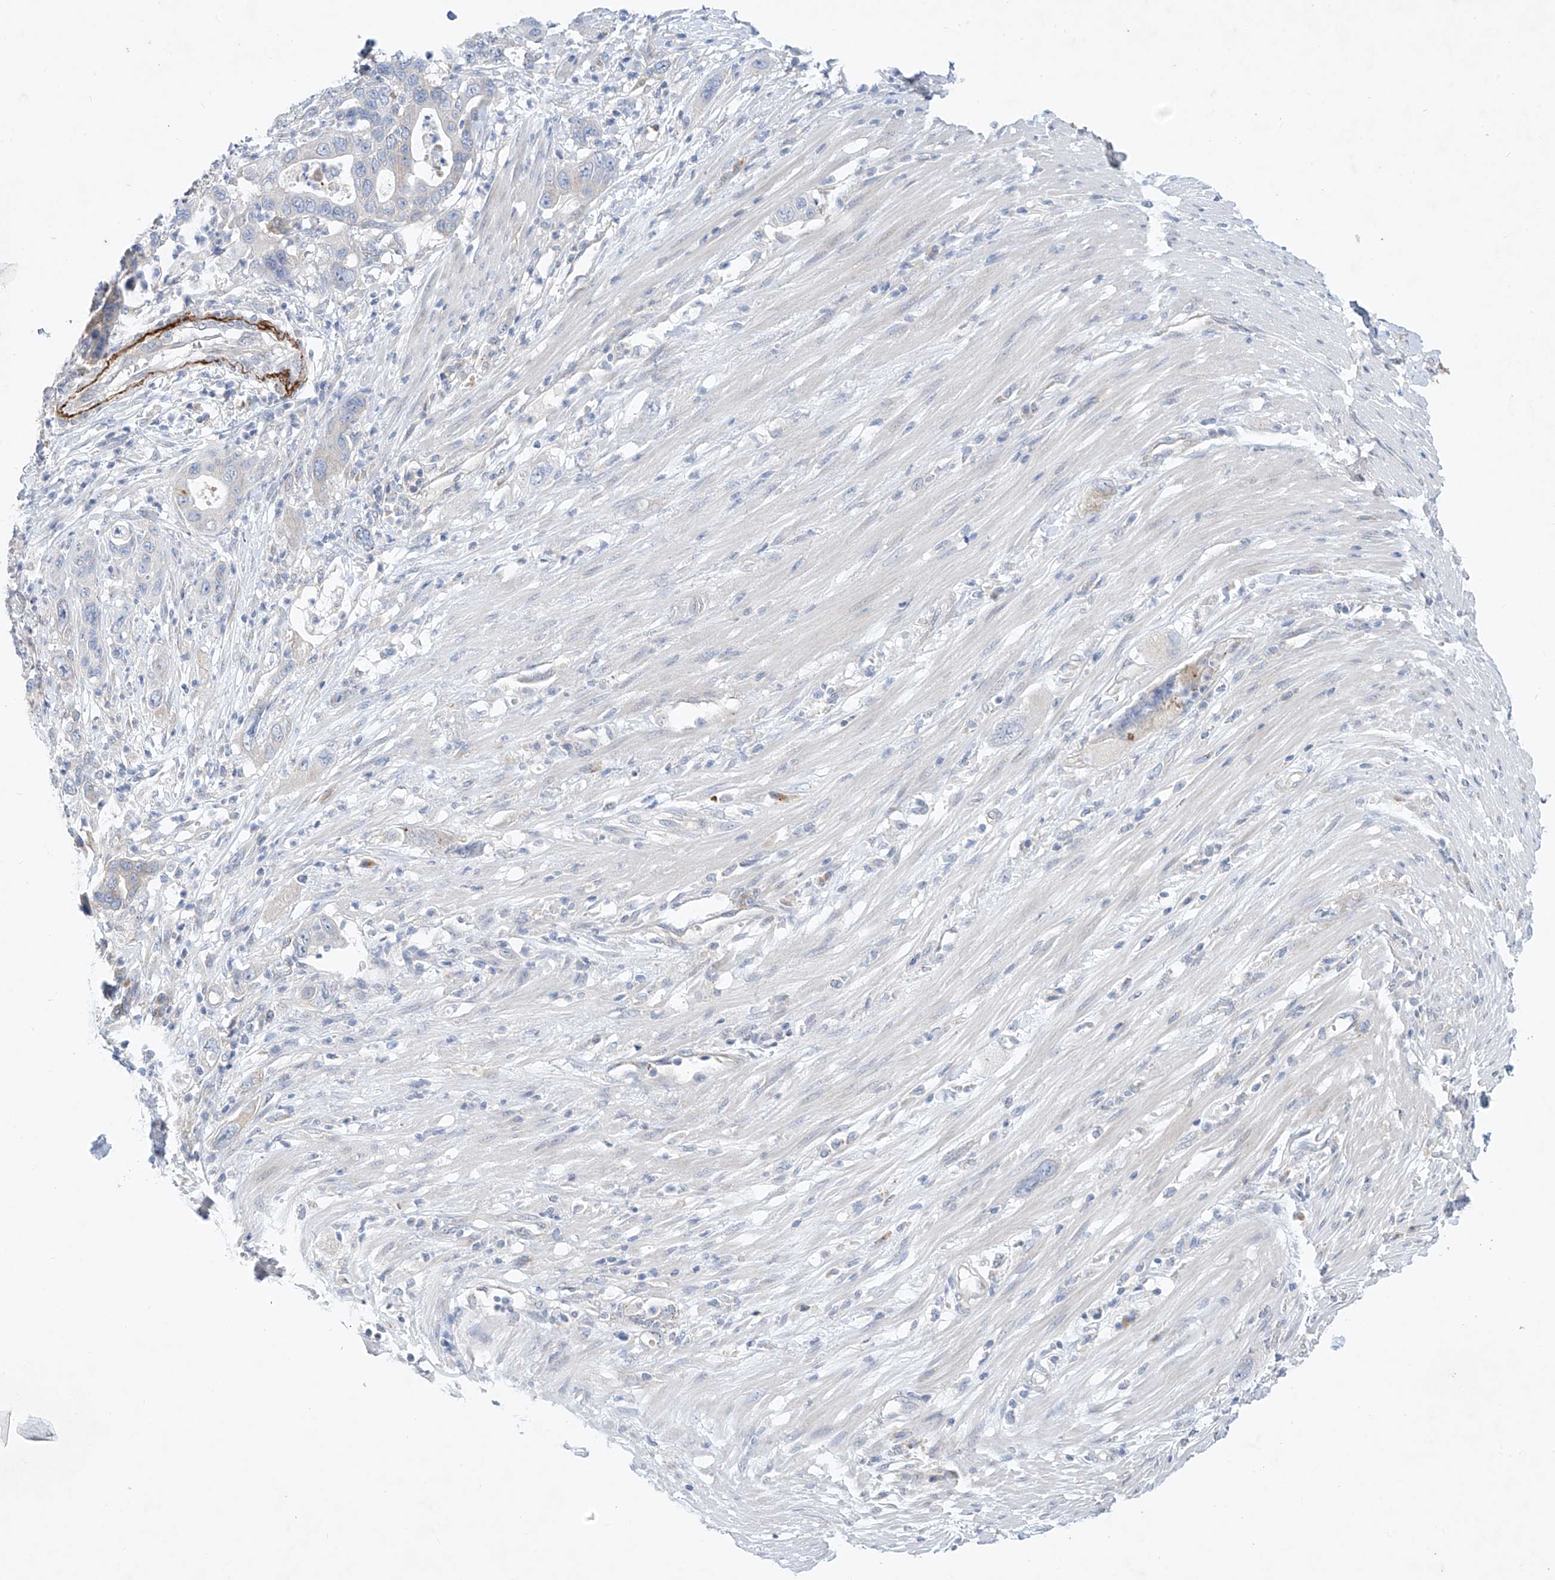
{"staining": {"intensity": "weak", "quantity": "<25%", "location": "cytoplasmic/membranous"}, "tissue": "pancreatic cancer", "cell_type": "Tumor cells", "image_type": "cancer", "snomed": [{"axis": "morphology", "description": "Adenocarcinoma, NOS"}, {"axis": "topography", "description": "Pancreas"}], "caption": "Tumor cells are negative for brown protein staining in pancreatic adenocarcinoma.", "gene": "TJAP1", "patient": {"sex": "female", "age": 71}}